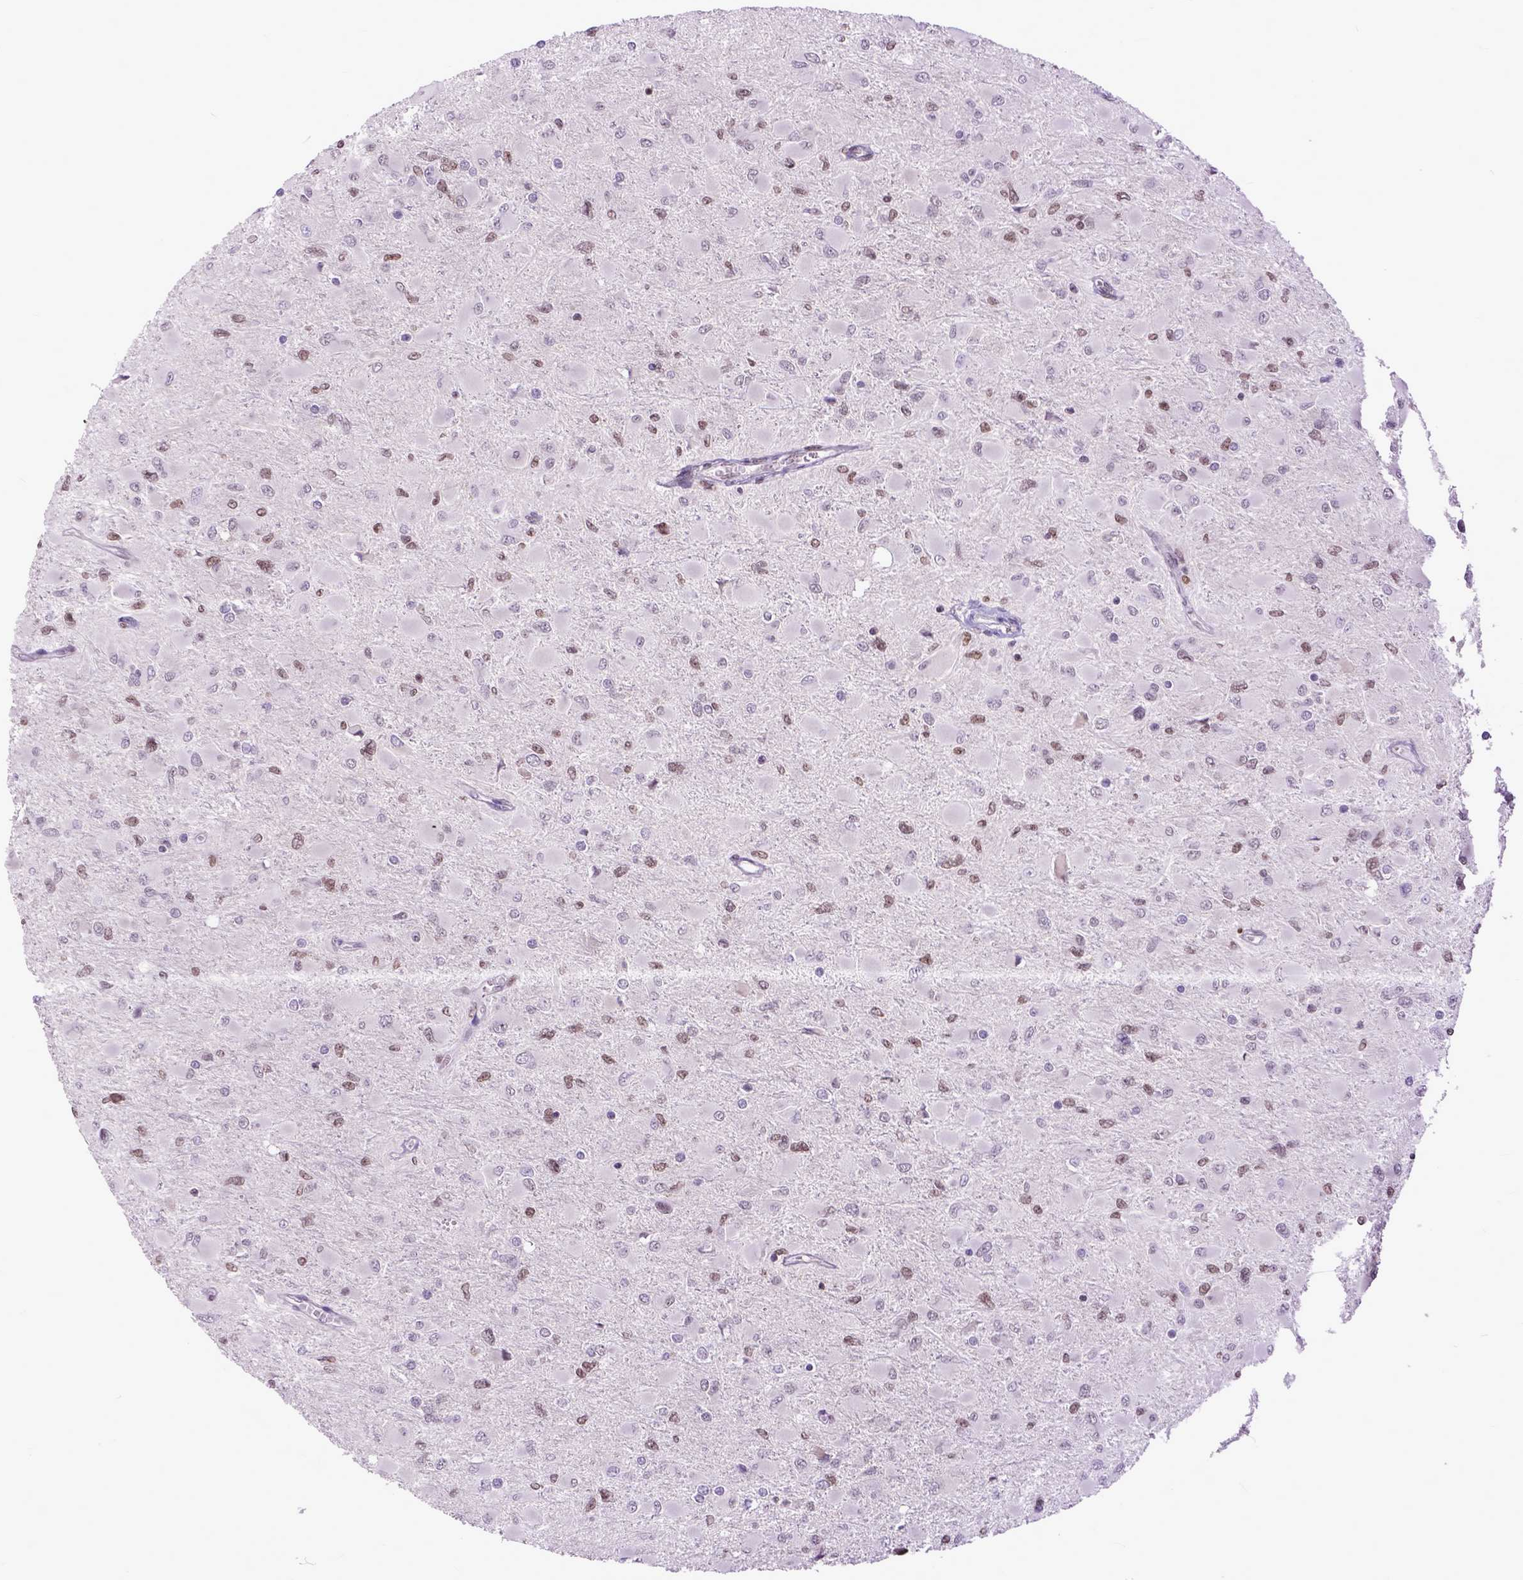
{"staining": {"intensity": "moderate", "quantity": "25%-75%", "location": "nuclear"}, "tissue": "glioma", "cell_type": "Tumor cells", "image_type": "cancer", "snomed": [{"axis": "morphology", "description": "Glioma, malignant, High grade"}, {"axis": "topography", "description": "Cerebral cortex"}], "caption": "Human glioma stained with a brown dye demonstrates moderate nuclear positive expression in approximately 25%-75% of tumor cells.", "gene": "RCC2", "patient": {"sex": "female", "age": 36}}